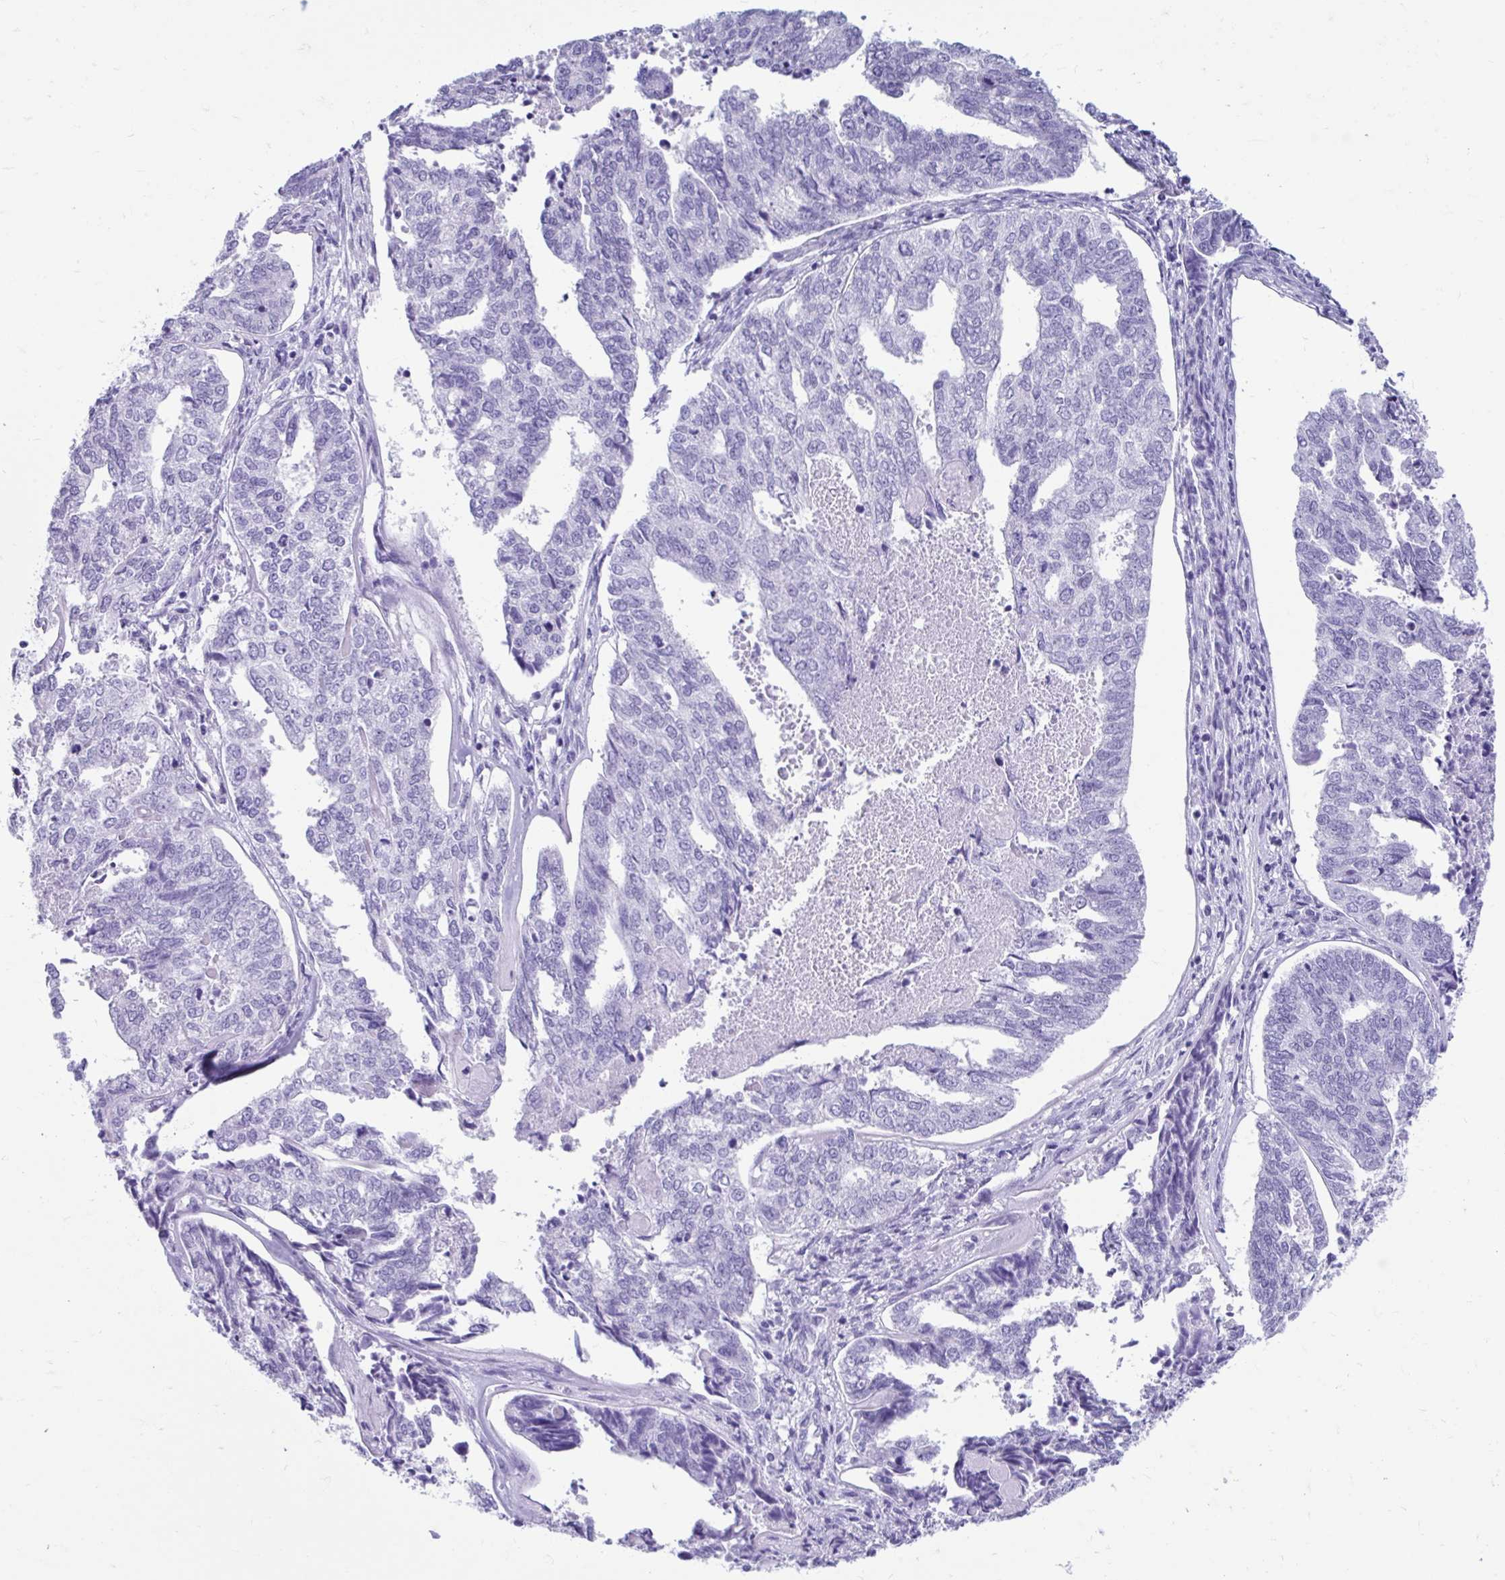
{"staining": {"intensity": "negative", "quantity": "none", "location": "none"}, "tissue": "endometrial cancer", "cell_type": "Tumor cells", "image_type": "cancer", "snomed": [{"axis": "morphology", "description": "Adenocarcinoma, NOS"}, {"axis": "topography", "description": "Endometrium"}], "caption": "Tumor cells are negative for protein expression in human endometrial cancer (adenocarcinoma).", "gene": "SMIM9", "patient": {"sex": "female", "age": 73}}